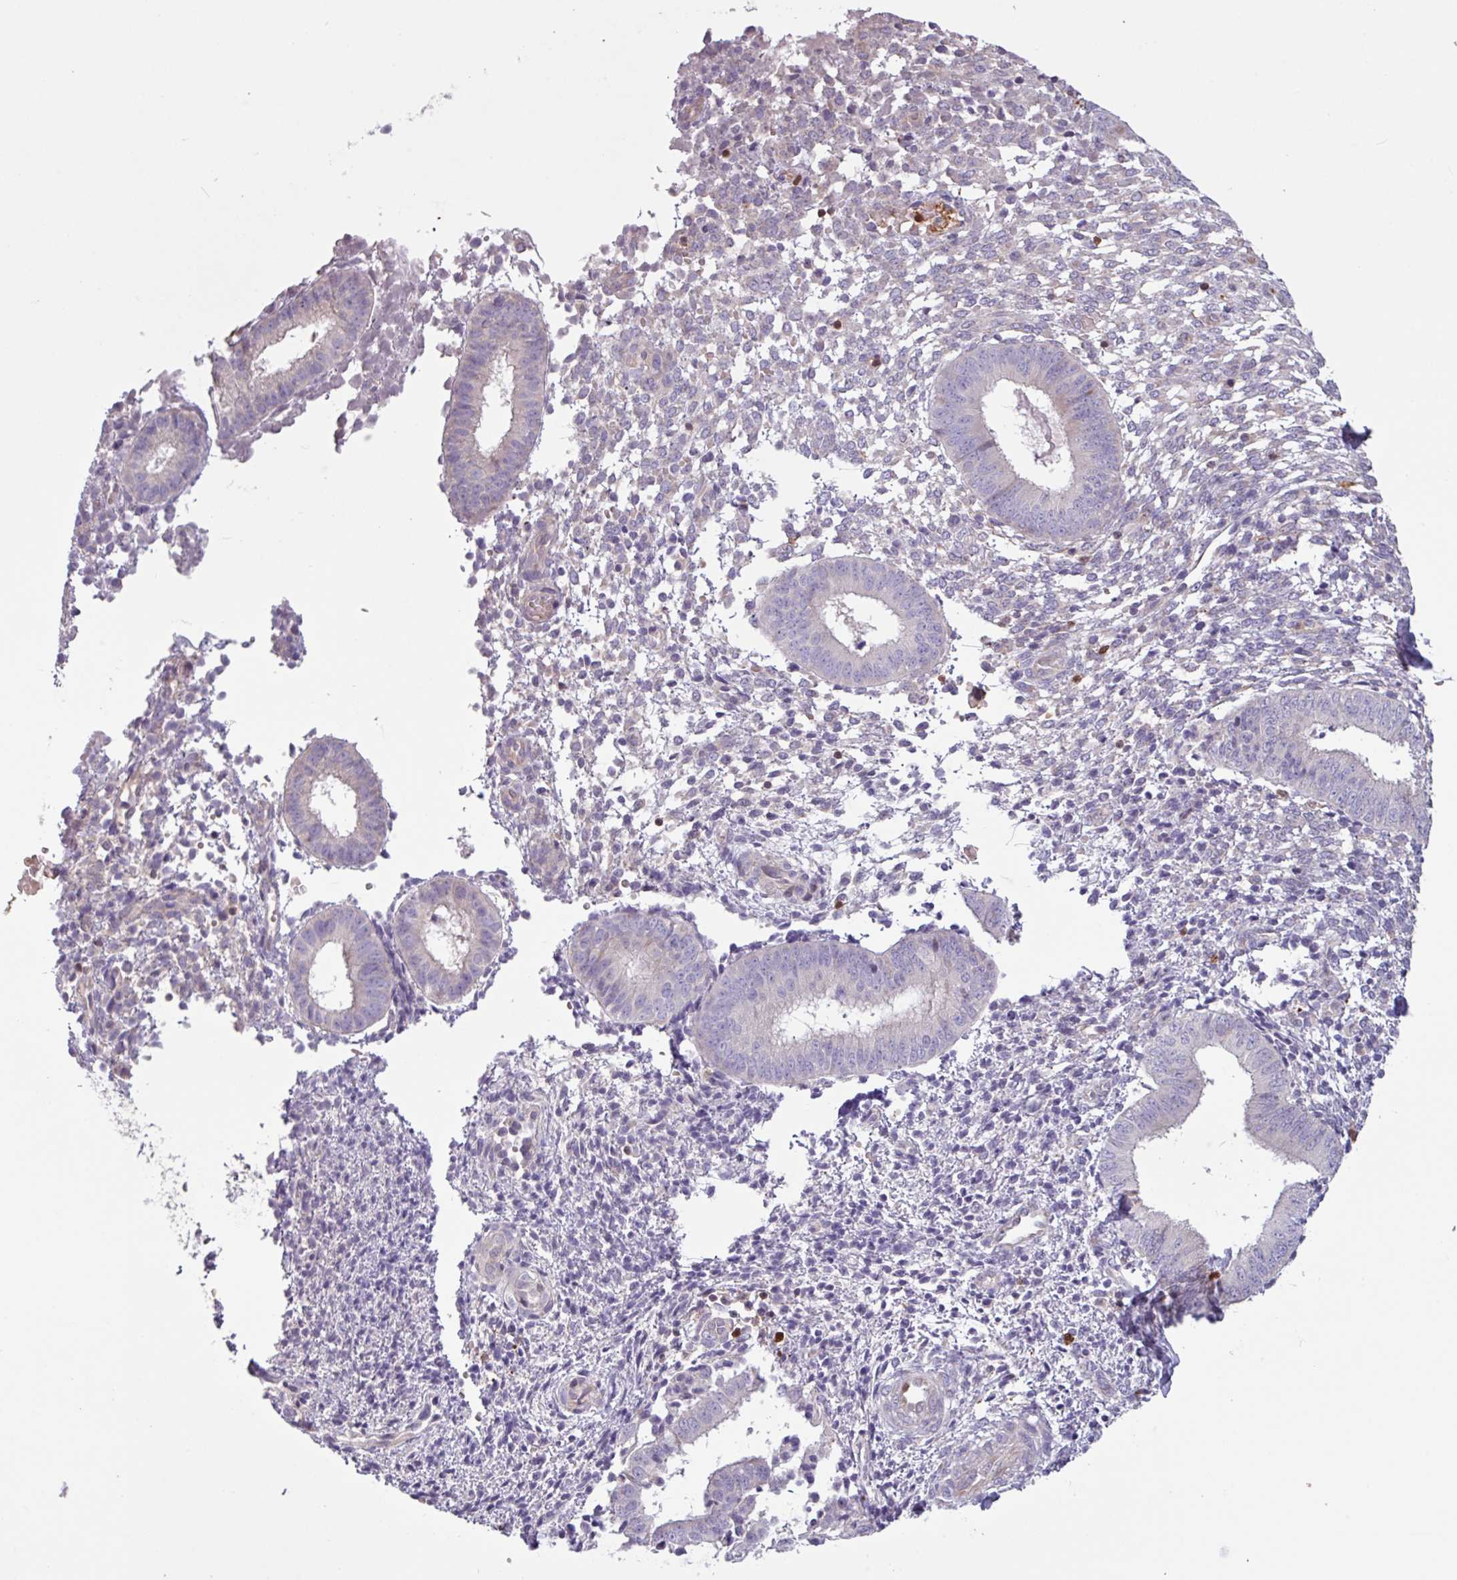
{"staining": {"intensity": "negative", "quantity": "none", "location": "none"}, "tissue": "endometrium", "cell_type": "Cells in endometrial stroma", "image_type": "normal", "snomed": [{"axis": "morphology", "description": "Normal tissue, NOS"}, {"axis": "topography", "description": "Endometrium"}], "caption": "This is an immunohistochemistry micrograph of benign human endometrium. There is no positivity in cells in endometrial stroma.", "gene": "SEC61G", "patient": {"sex": "female", "age": 49}}